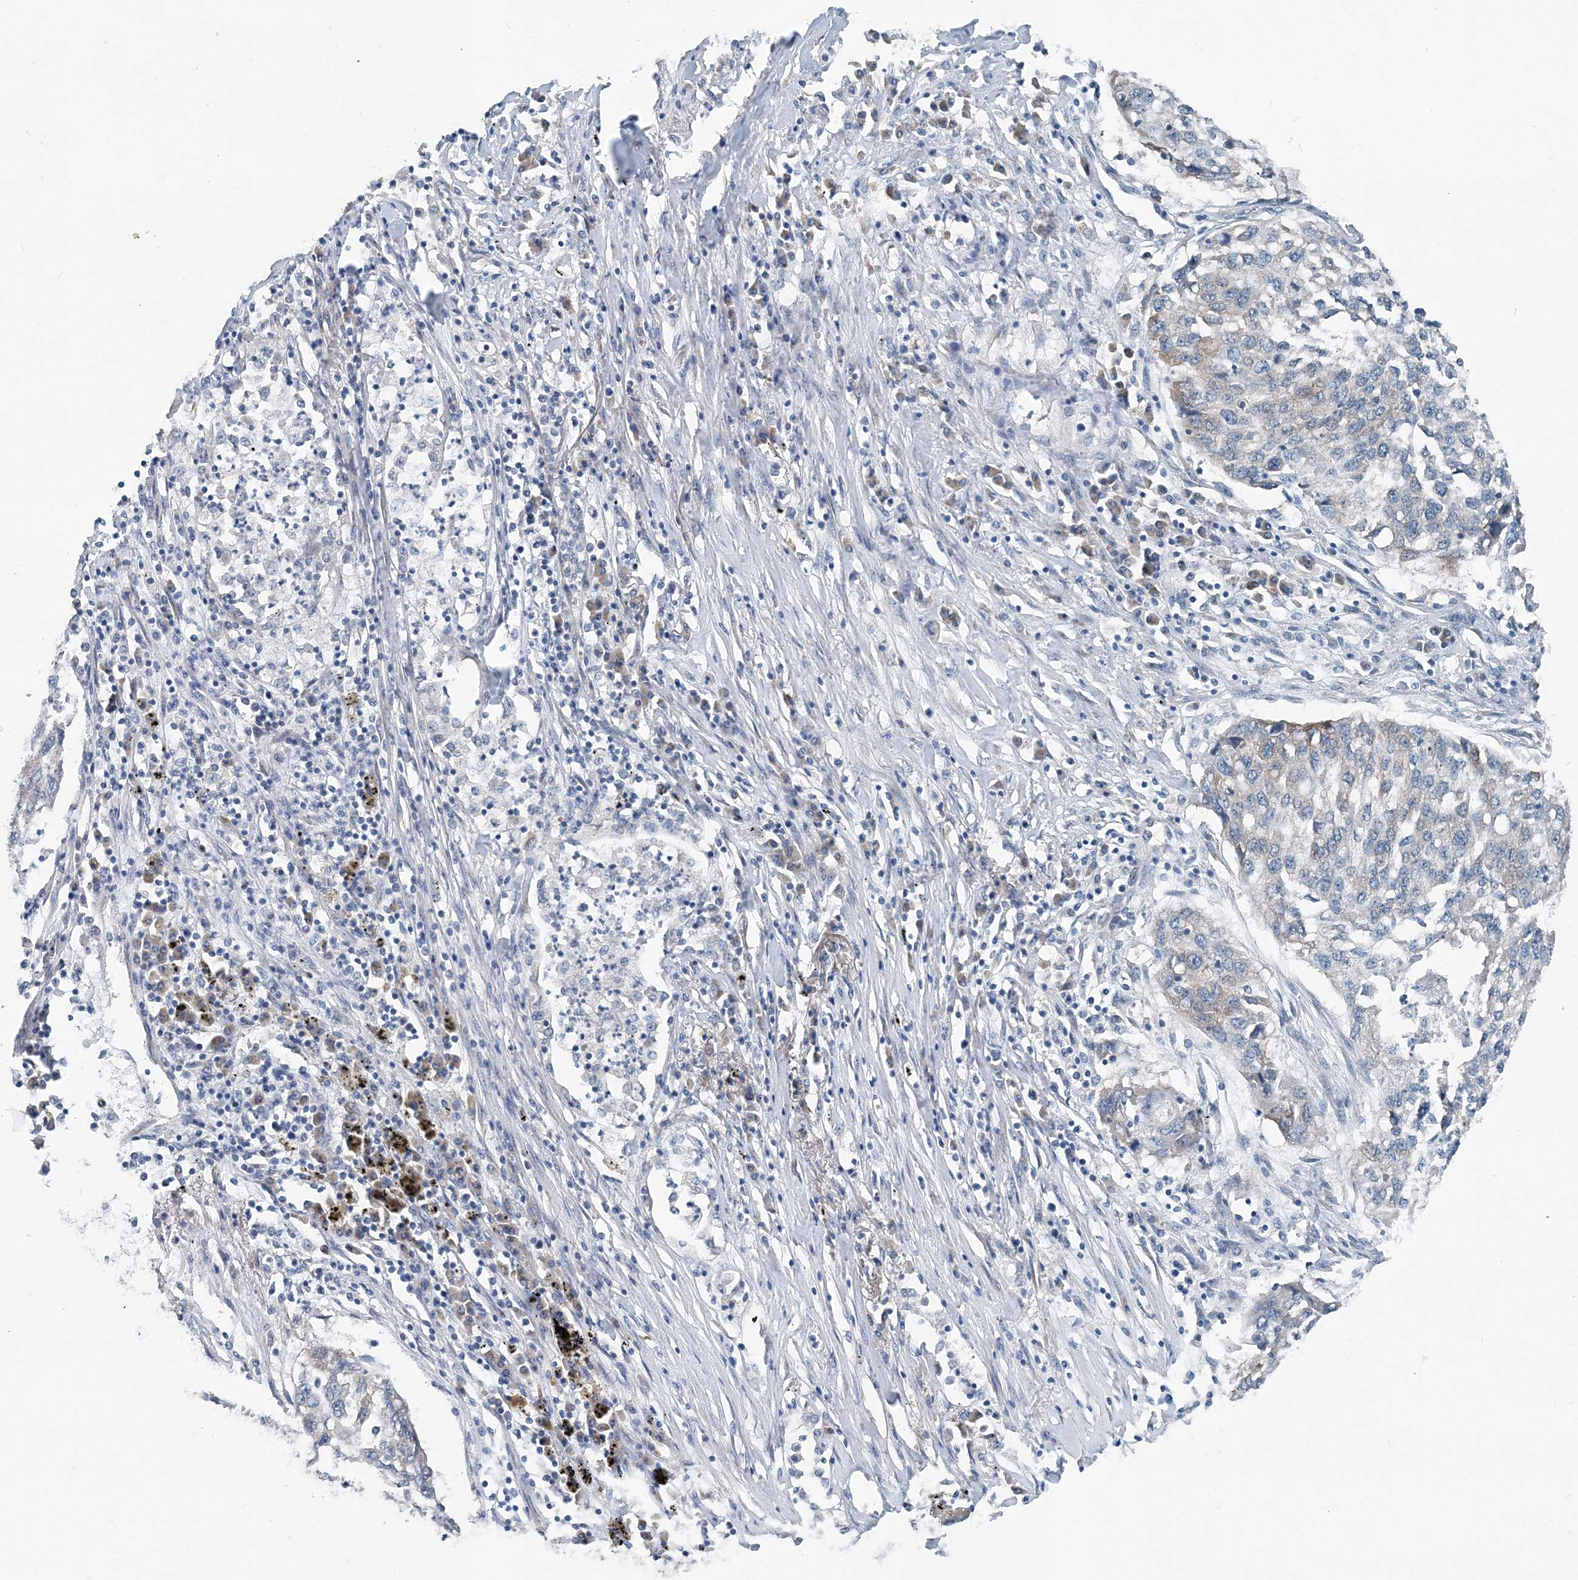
{"staining": {"intensity": "weak", "quantity": "<25%", "location": "cytoplasmic/membranous"}, "tissue": "lung cancer", "cell_type": "Tumor cells", "image_type": "cancer", "snomed": [{"axis": "morphology", "description": "Squamous cell carcinoma, NOS"}, {"axis": "topography", "description": "Lung"}], "caption": "There is no significant staining in tumor cells of lung cancer. (Immunohistochemistry (ihc), brightfield microscopy, high magnification).", "gene": "EEF1A2", "patient": {"sex": "female", "age": 63}}